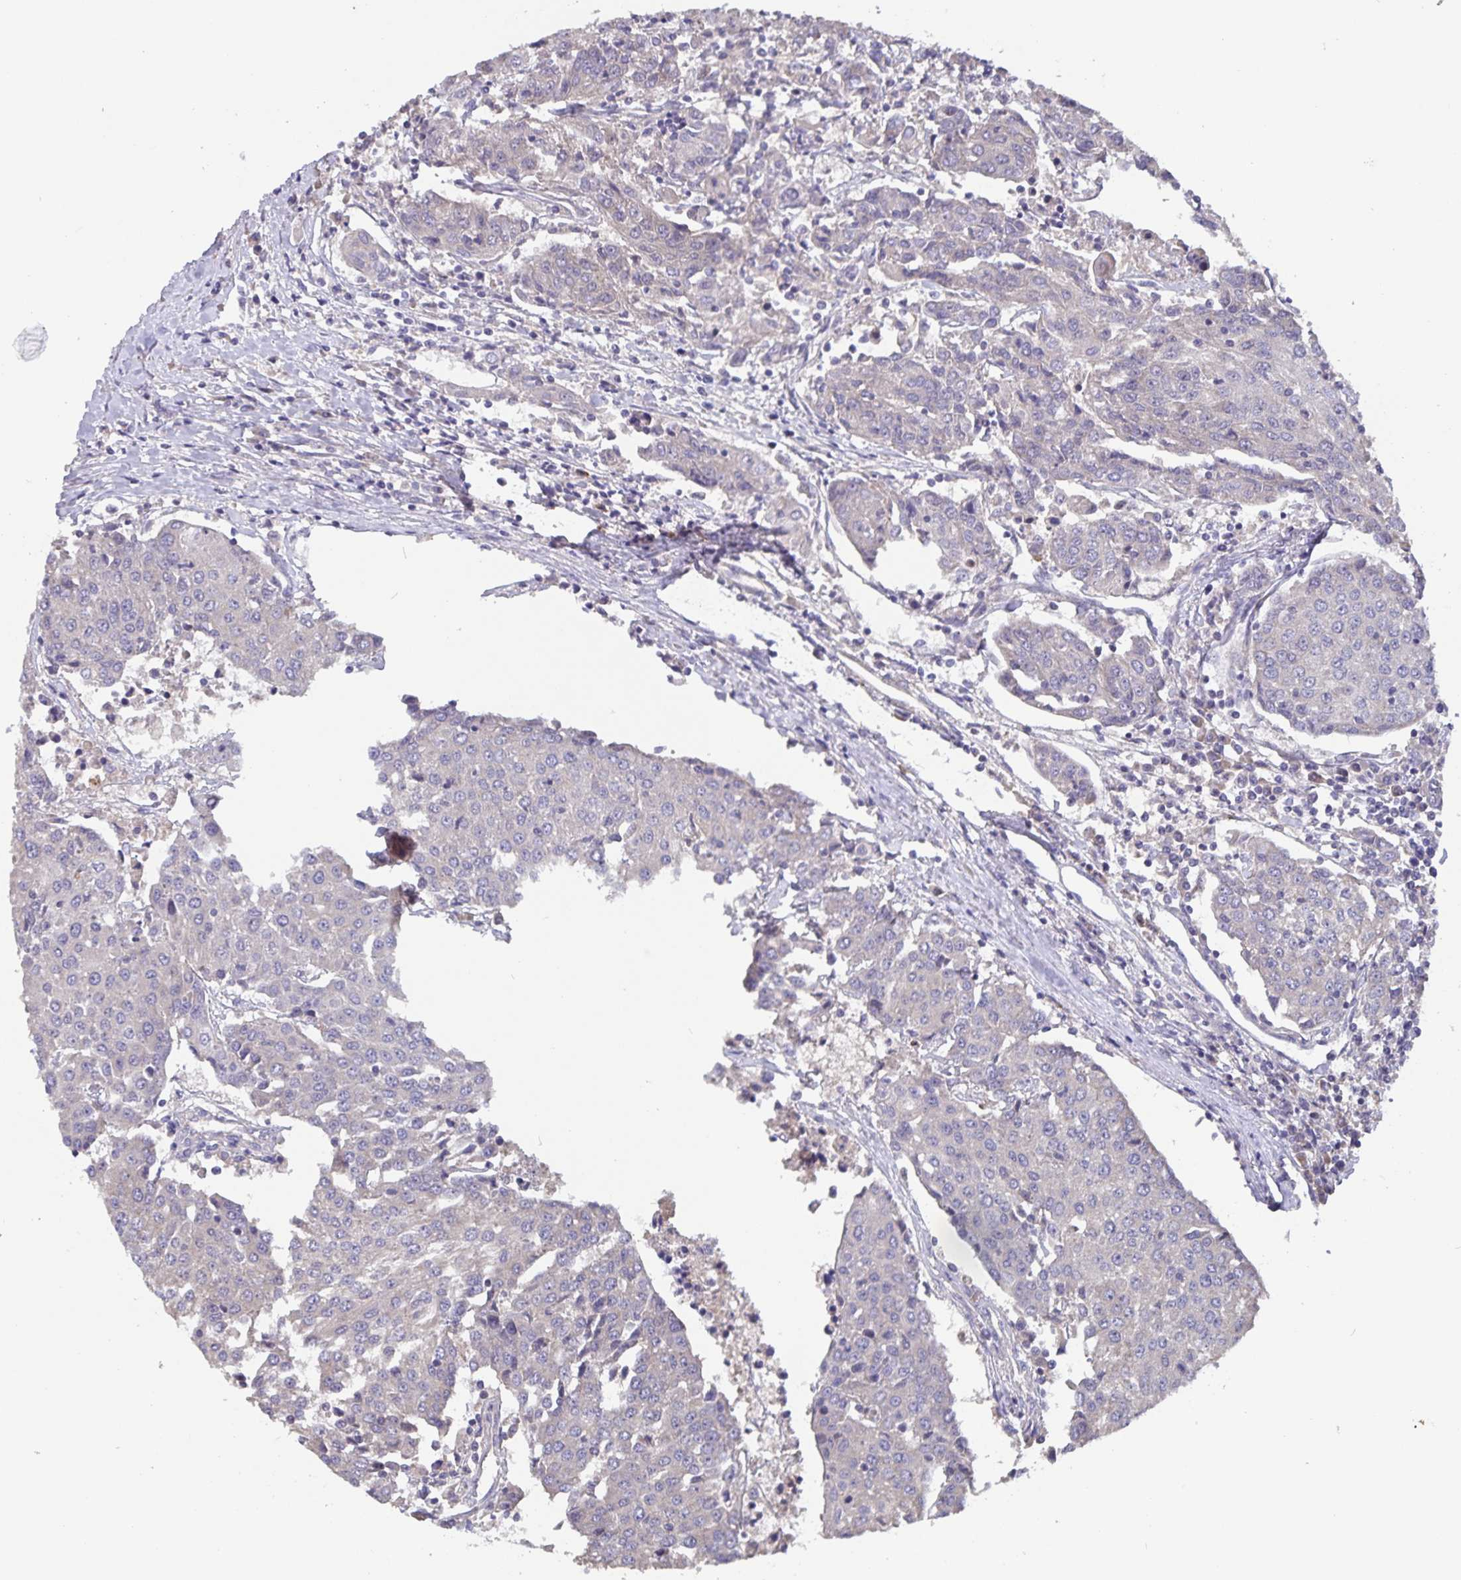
{"staining": {"intensity": "negative", "quantity": "none", "location": "none"}, "tissue": "urothelial cancer", "cell_type": "Tumor cells", "image_type": "cancer", "snomed": [{"axis": "morphology", "description": "Urothelial carcinoma, High grade"}, {"axis": "topography", "description": "Urinary bladder"}], "caption": "DAB immunohistochemical staining of urothelial carcinoma (high-grade) exhibits no significant expression in tumor cells.", "gene": "FBXL16", "patient": {"sex": "female", "age": 85}}